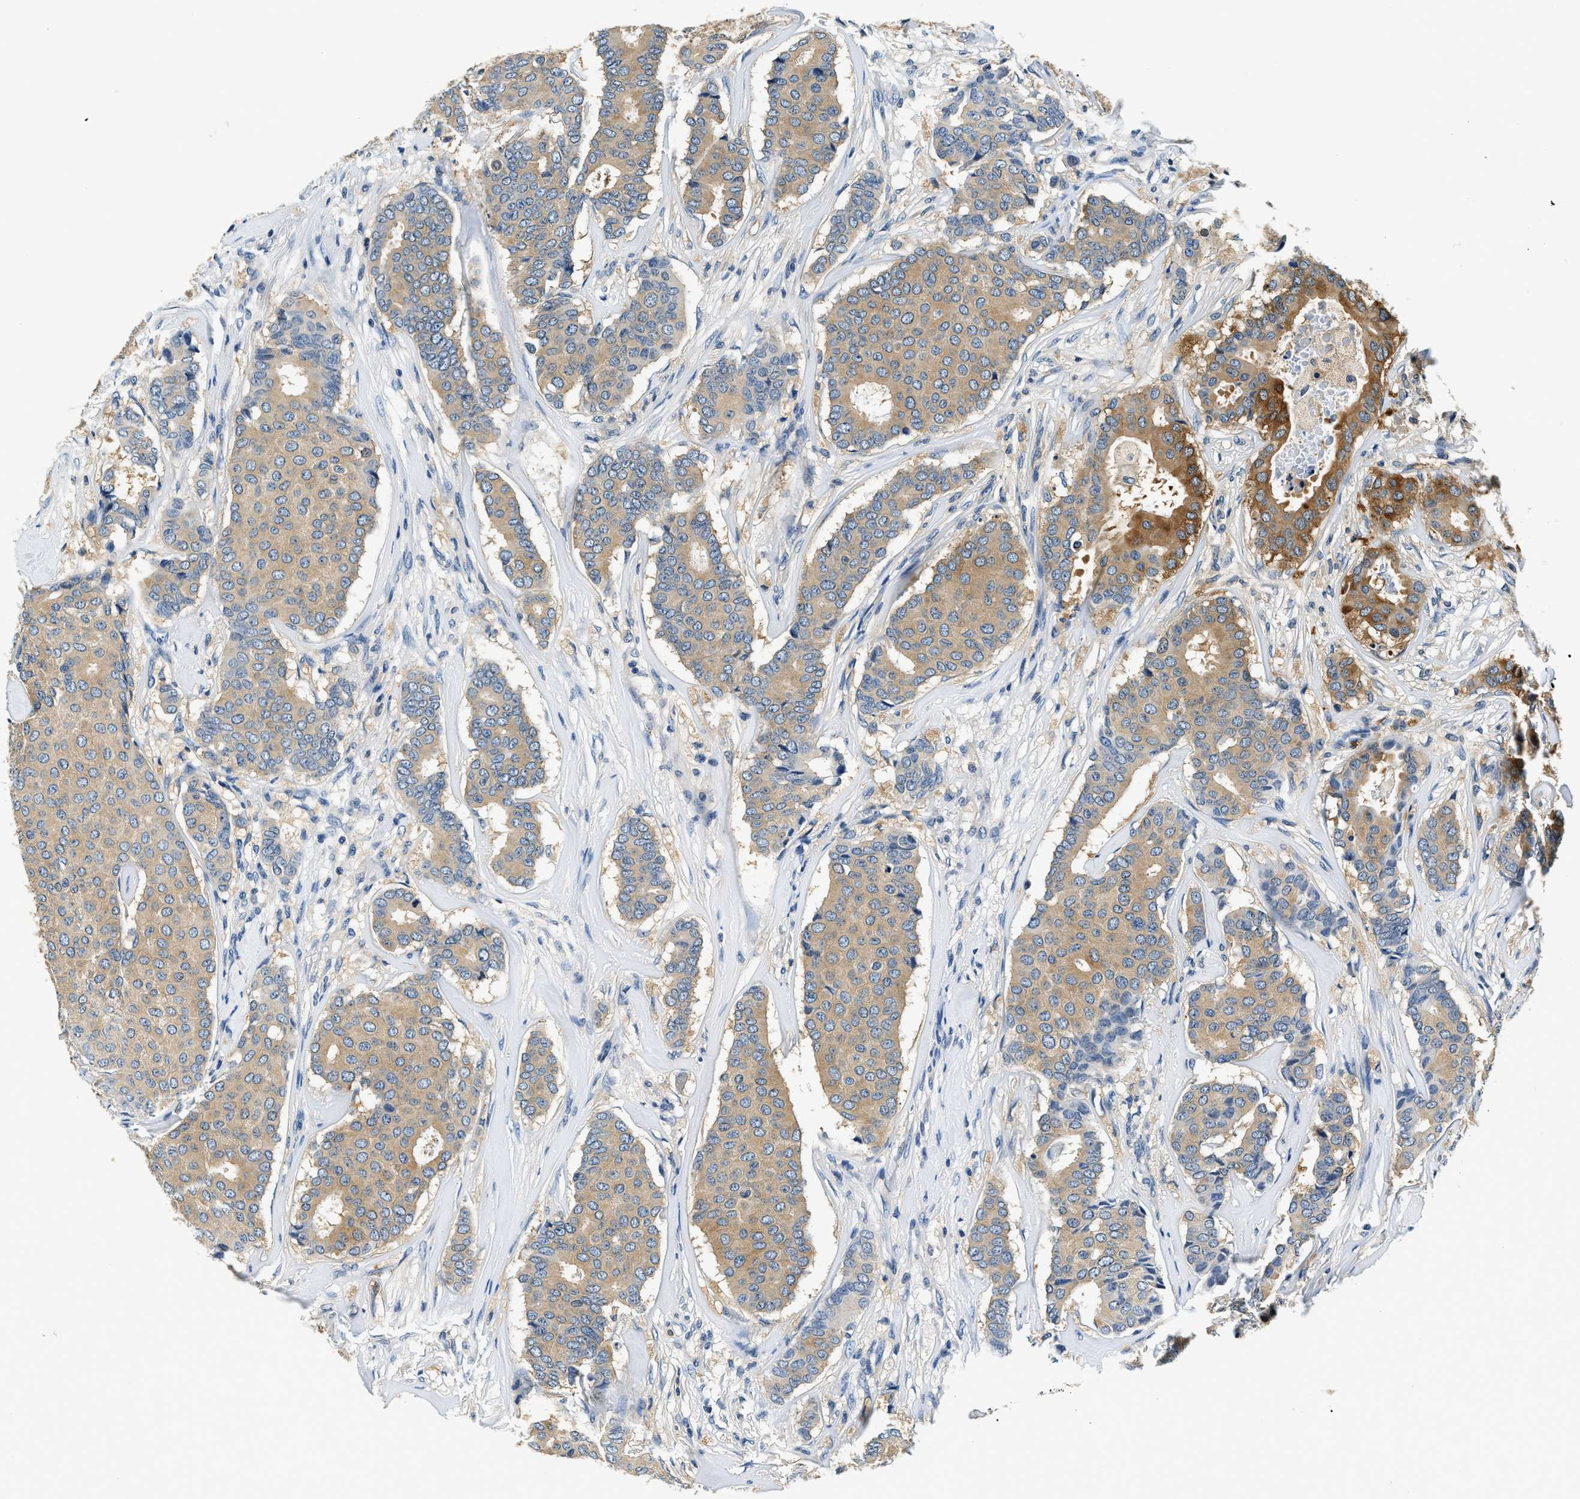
{"staining": {"intensity": "moderate", "quantity": ">75%", "location": "cytoplasmic/membranous"}, "tissue": "breast cancer", "cell_type": "Tumor cells", "image_type": "cancer", "snomed": [{"axis": "morphology", "description": "Duct carcinoma"}, {"axis": "topography", "description": "Breast"}], "caption": "IHC of intraductal carcinoma (breast) shows medium levels of moderate cytoplasmic/membranous expression in about >75% of tumor cells.", "gene": "RESF1", "patient": {"sex": "female", "age": 75}}